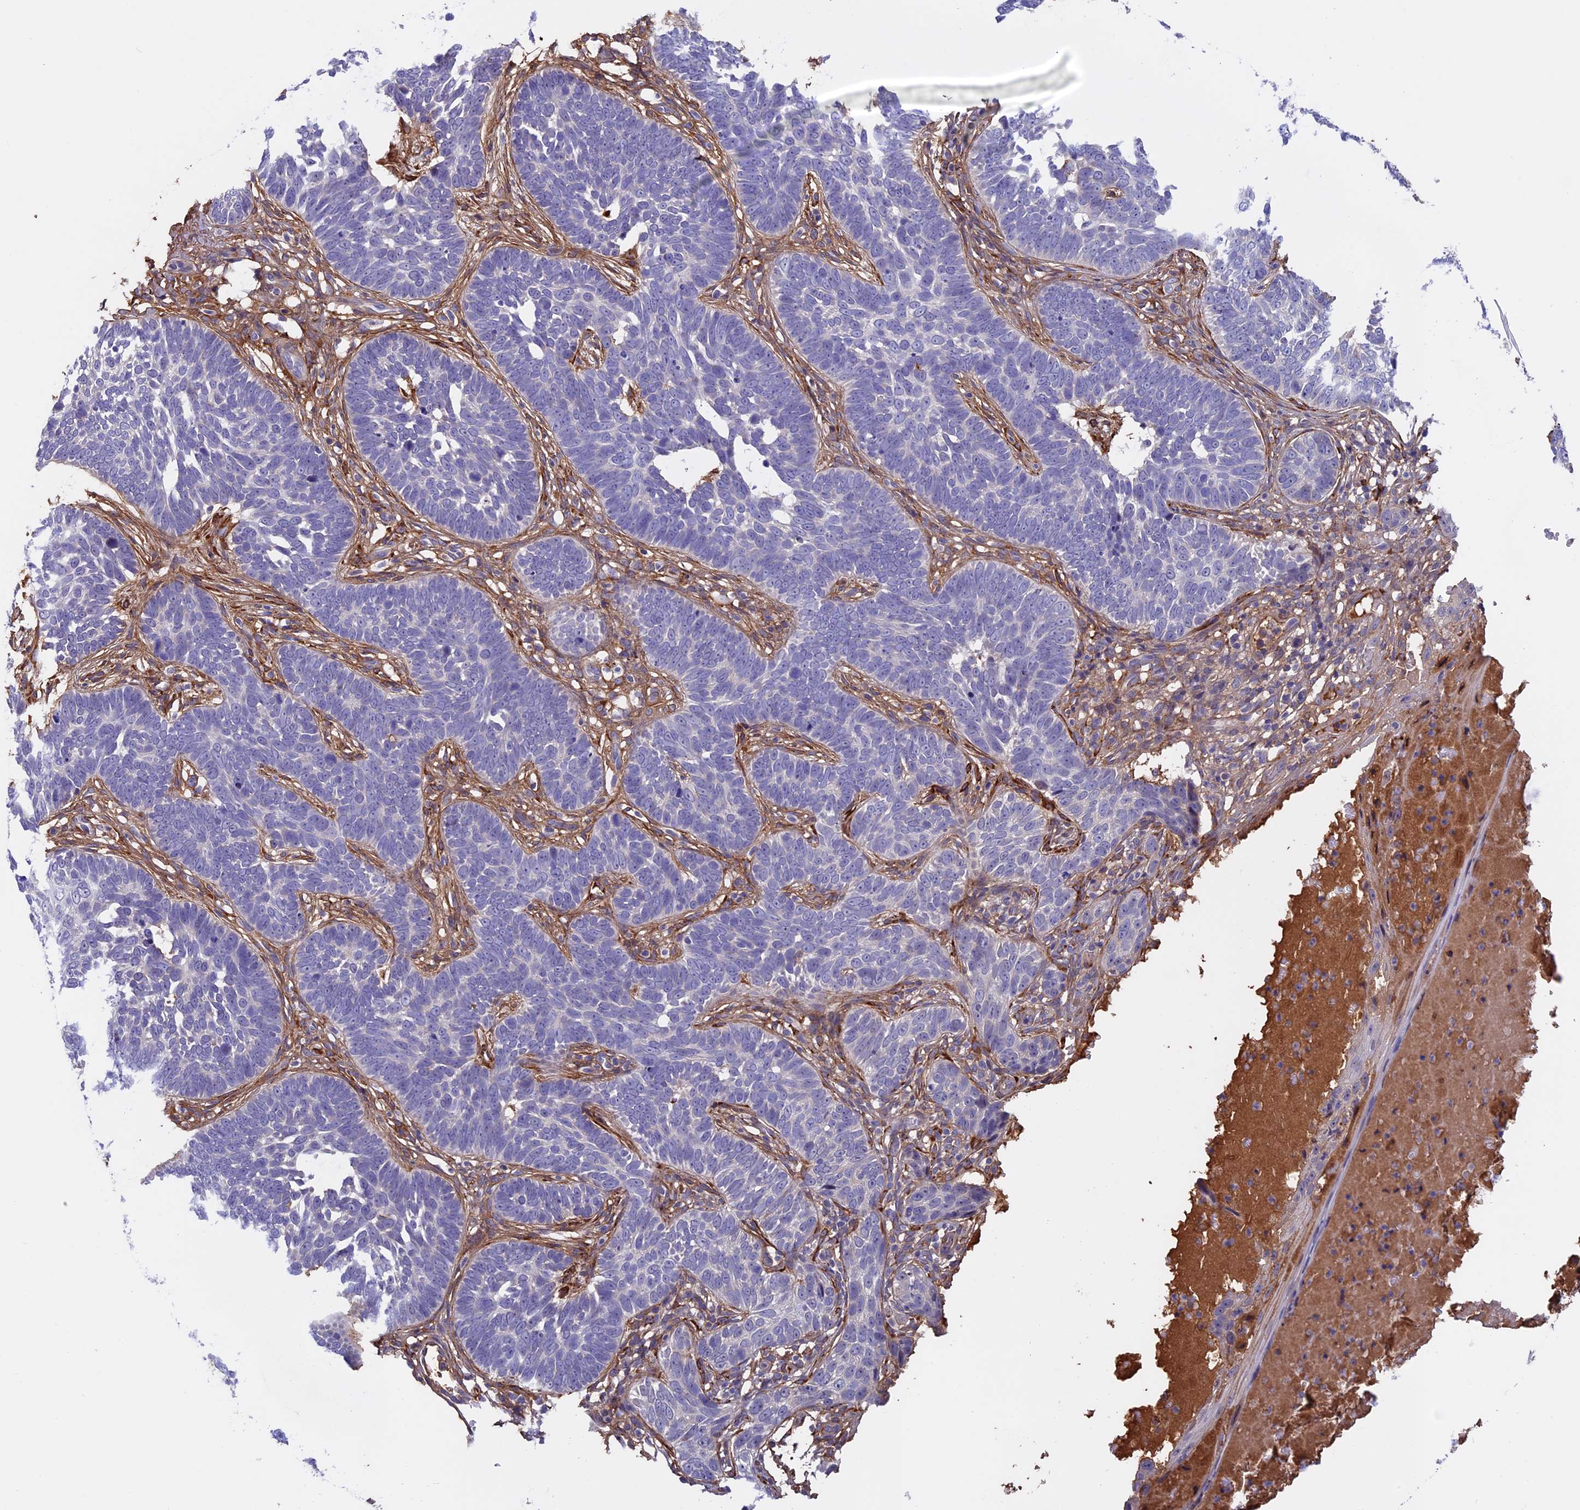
{"staining": {"intensity": "negative", "quantity": "none", "location": "none"}, "tissue": "skin cancer", "cell_type": "Tumor cells", "image_type": "cancer", "snomed": [{"axis": "morphology", "description": "Normal tissue, NOS"}, {"axis": "morphology", "description": "Basal cell carcinoma"}, {"axis": "topography", "description": "Skin"}], "caption": "Tumor cells show no significant protein staining in skin basal cell carcinoma. (DAB immunohistochemistry visualized using brightfield microscopy, high magnification).", "gene": "COL4A3", "patient": {"sex": "male", "age": 77}}